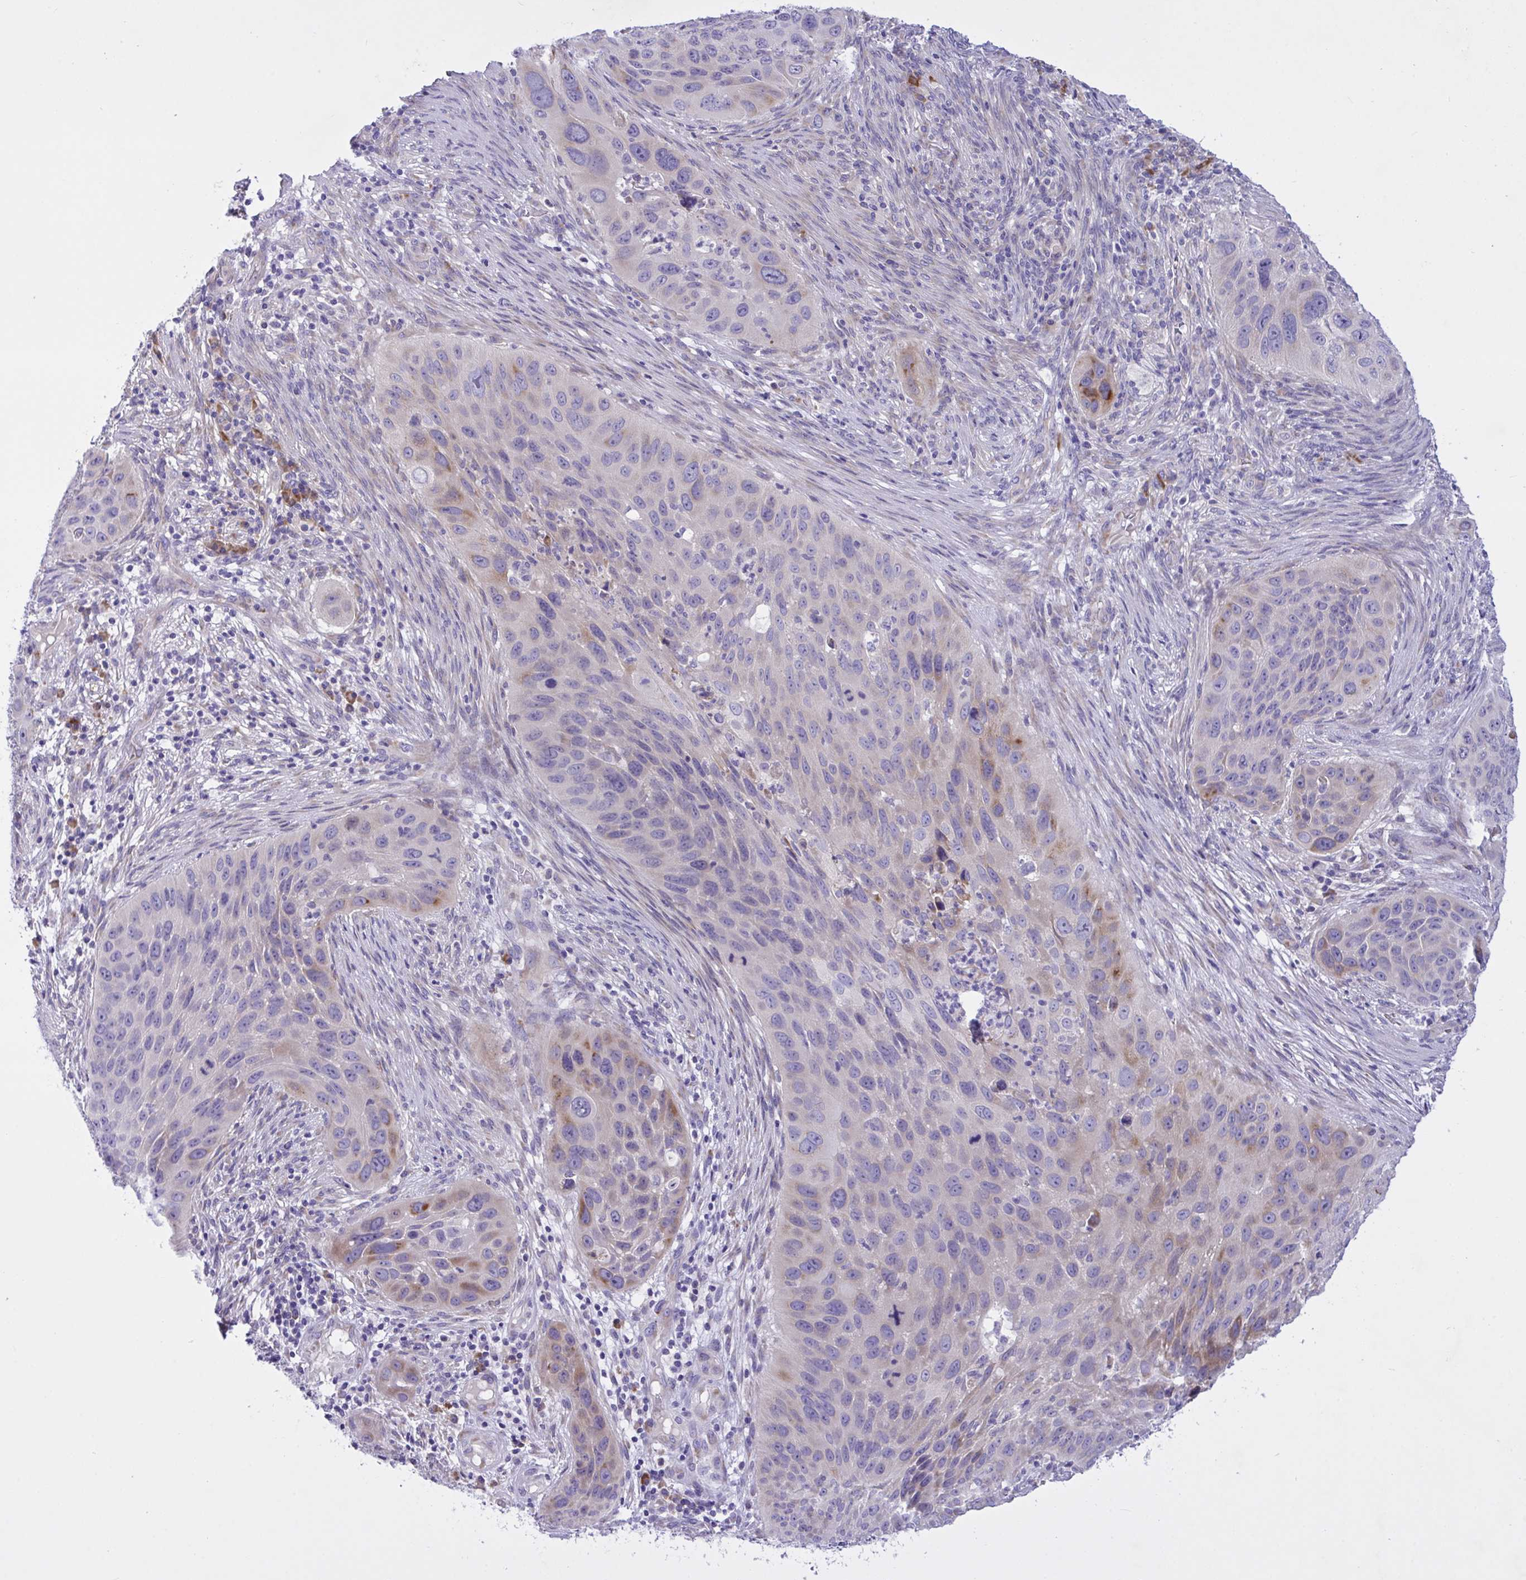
{"staining": {"intensity": "moderate", "quantity": "<25%", "location": "cytoplasmic/membranous"}, "tissue": "lung cancer", "cell_type": "Tumor cells", "image_type": "cancer", "snomed": [{"axis": "morphology", "description": "Squamous cell carcinoma, NOS"}, {"axis": "topography", "description": "Lung"}], "caption": "Immunohistochemical staining of human lung cancer exhibits low levels of moderate cytoplasmic/membranous protein expression in approximately <25% of tumor cells.", "gene": "FAM86B1", "patient": {"sex": "male", "age": 63}}